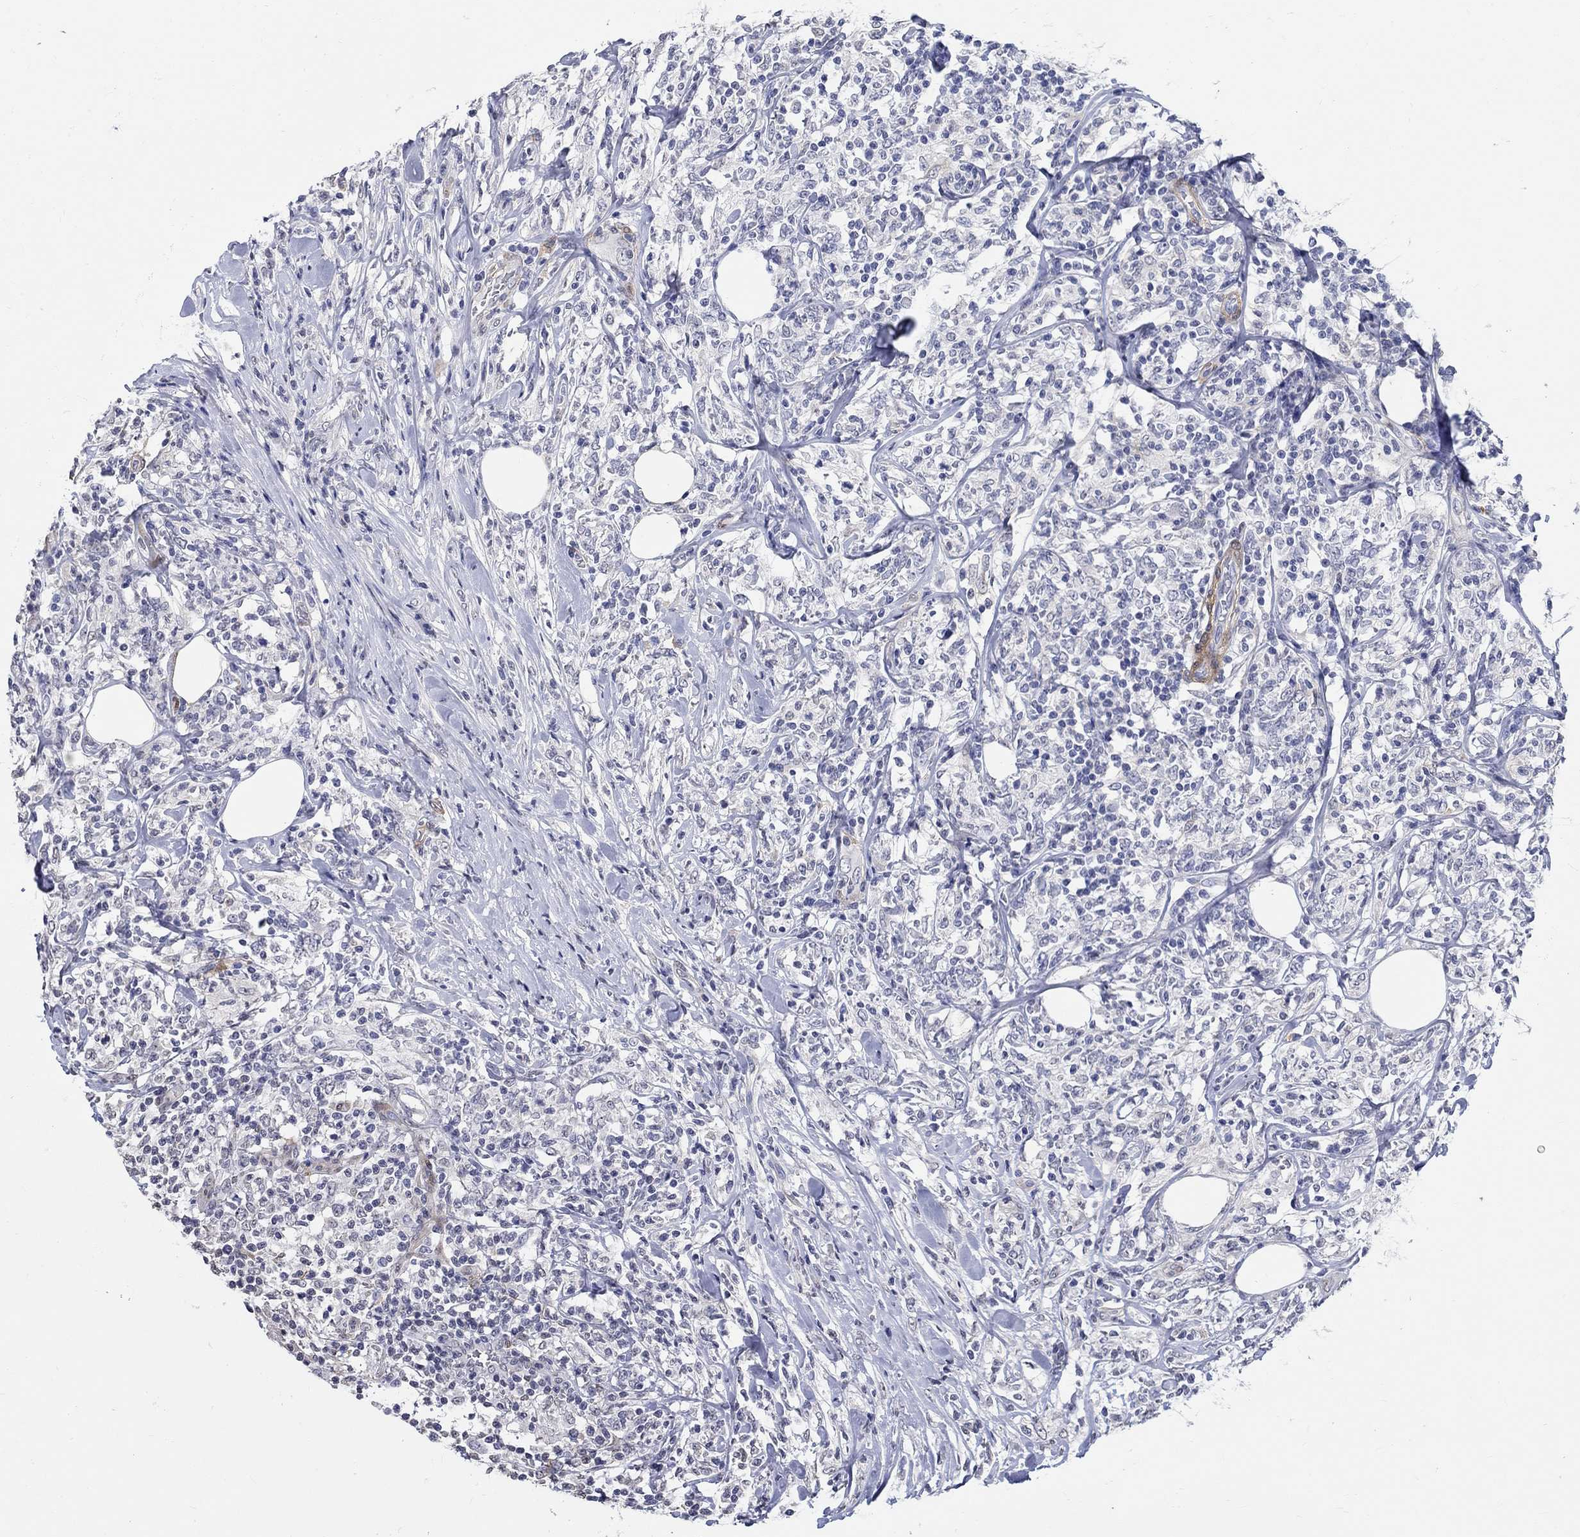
{"staining": {"intensity": "negative", "quantity": "none", "location": "none"}, "tissue": "lymphoma", "cell_type": "Tumor cells", "image_type": "cancer", "snomed": [{"axis": "morphology", "description": "Malignant lymphoma, non-Hodgkin's type, High grade"}, {"axis": "topography", "description": "Lymph node"}], "caption": "Immunohistochemistry (IHC) of malignant lymphoma, non-Hodgkin's type (high-grade) shows no staining in tumor cells.", "gene": "PDE1B", "patient": {"sex": "female", "age": 84}}